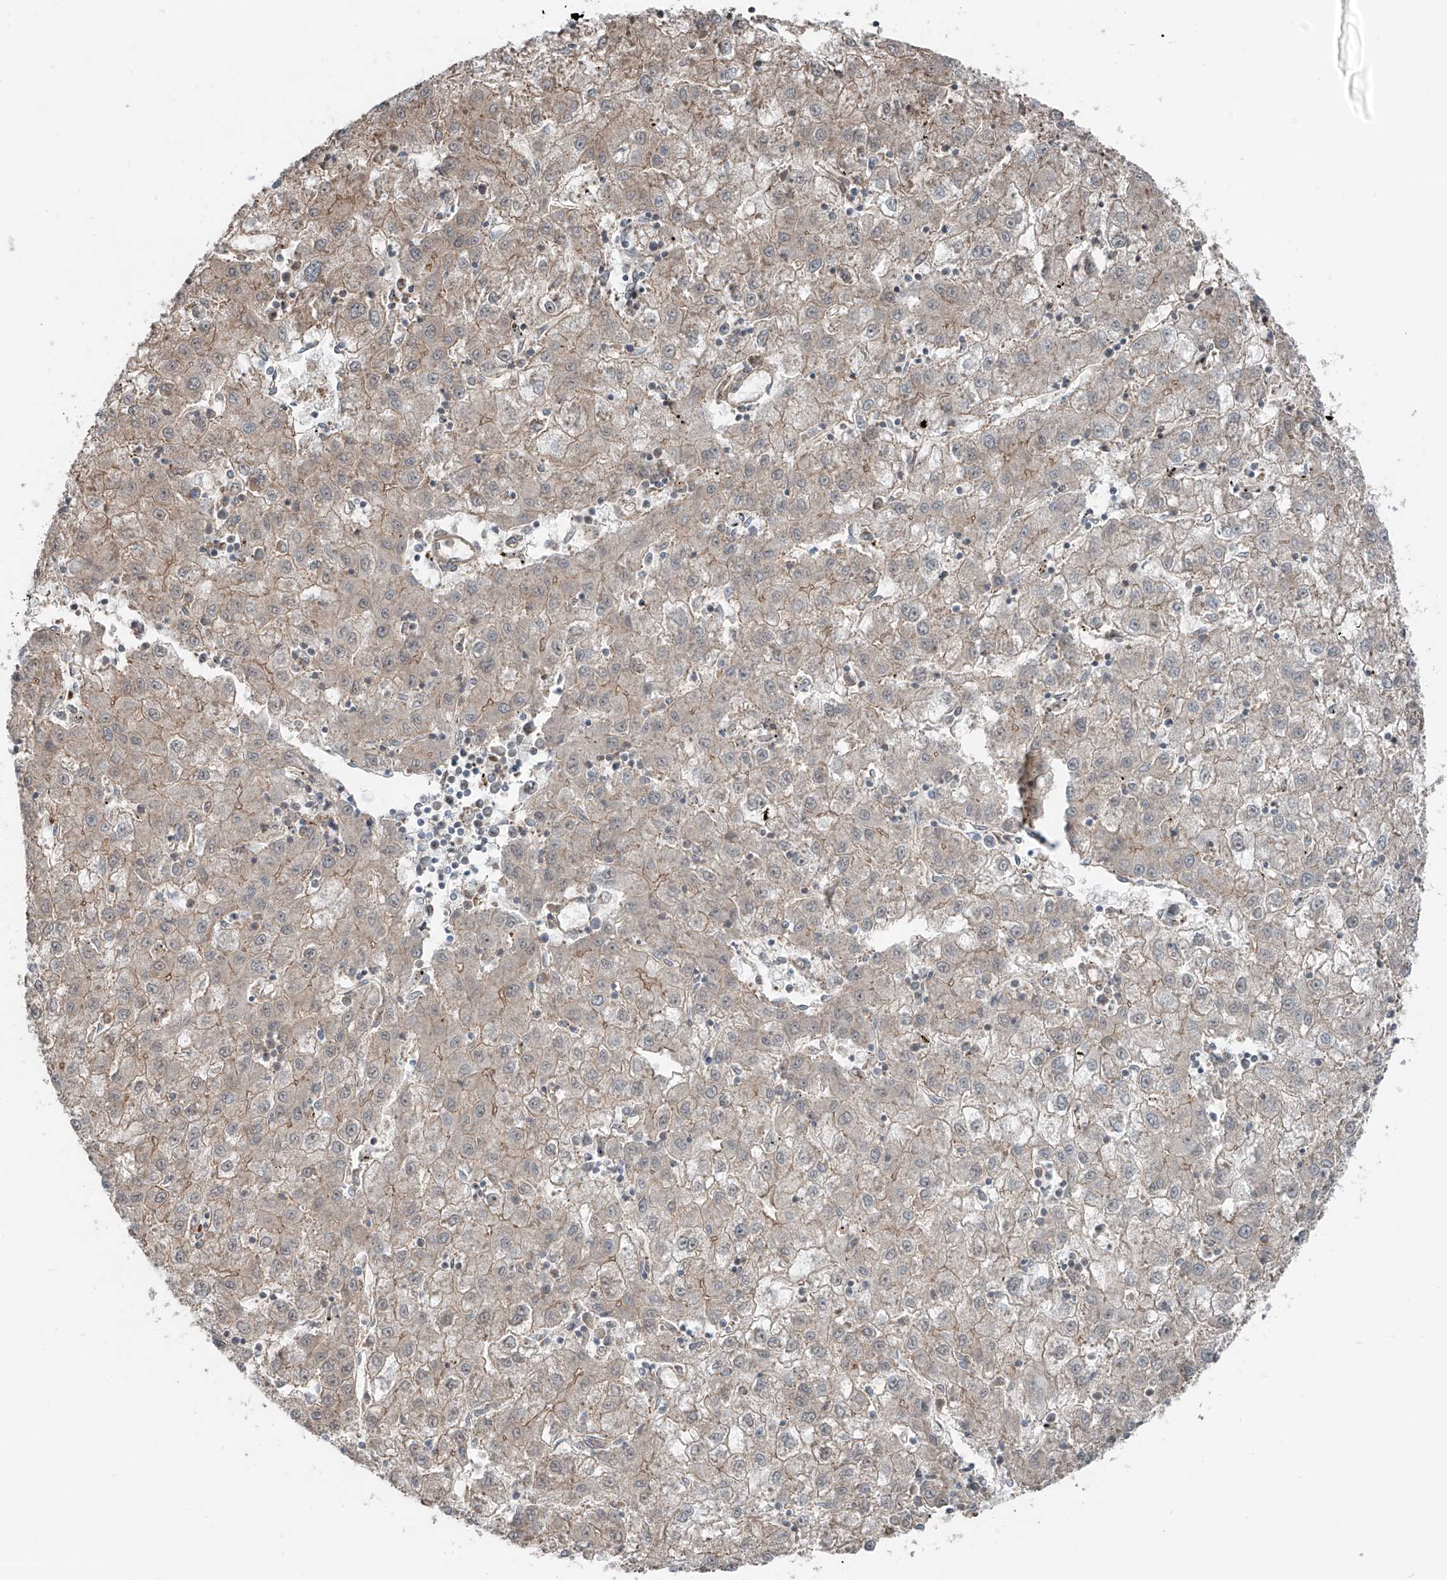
{"staining": {"intensity": "weak", "quantity": "25%-75%", "location": "cytoplasmic/membranous"}, "tissue": "liver cancer", "cell_type": "Tumor cells", "image_type": "cancer", "snomed": [{"axis": "morphology", "description": "Carcinoma, Hepatocellular, NOS"}, {"axis": "topography", "description": "Liver"}], "caption": "Liver cancer stained with a brown dye displays weak cytoplasmic/membranous positive expression in about 25%-75% of tumor cells.", "gene": "CEP162", "patient": {"sex": "male", "age": 72}}